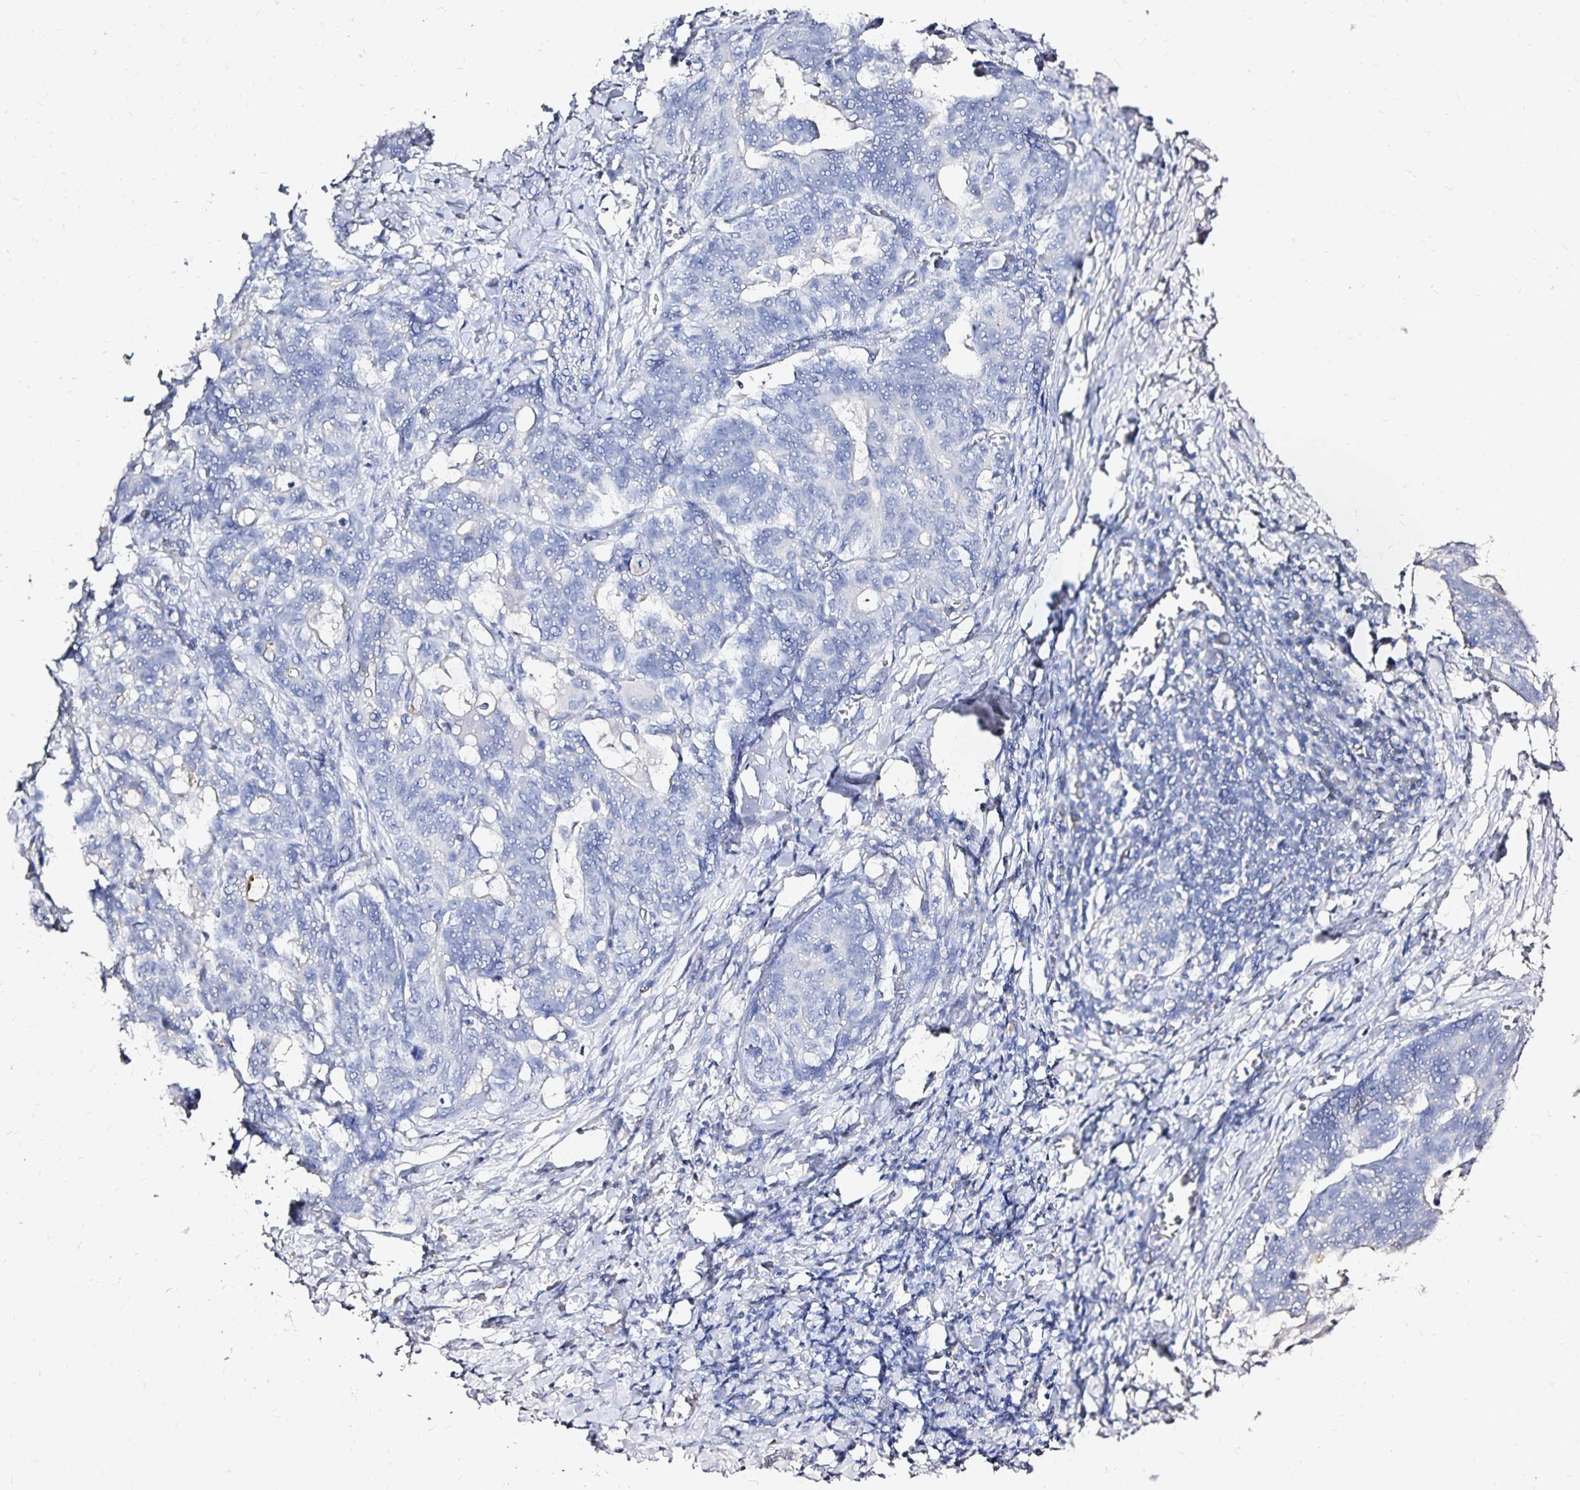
{"staining": {"intensity": "negative", "quantity": "none", "location": "none"}, "tissue": "stomach cancer", "cell_type": "Tumor cells", "image_type": "cancer", "snomed": [{"axis": "morphology", "description": "Normal tissue, NOS"}, {"axis": "morphology", "description": "Adenocarcinoma, NOS"}, {"axis": "topography", "description": "Stomach"}], "caption": "Immunohistochemistry image of stomach cancer (adenocarcinoma) stained for a protein (brown), which exhibits no expression in tumor cells. (DAB IHC with hematoxylin counter stain).", "gene": "SLC5A1", "patient": {"sex": "female", "age": 64}}